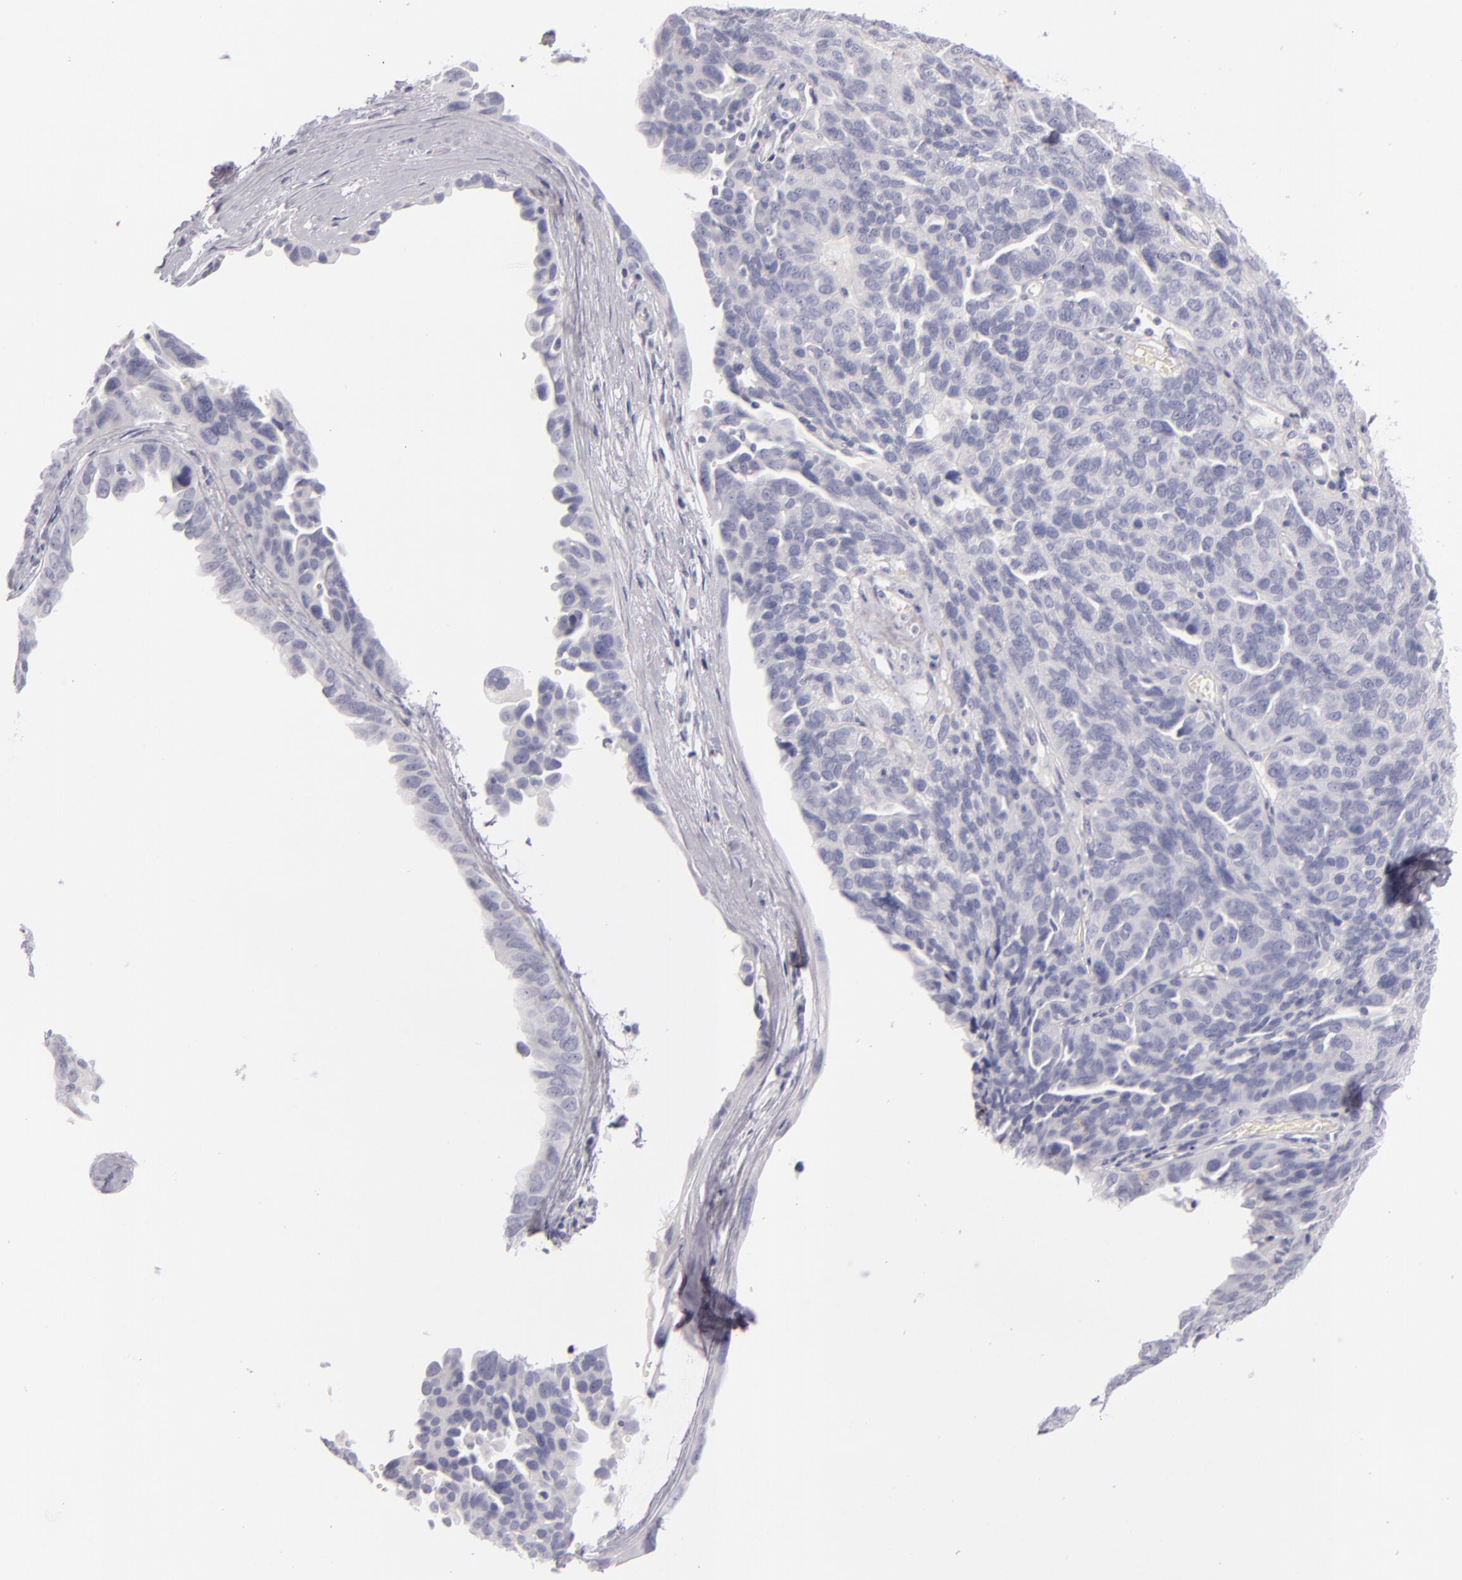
{"staining": {"intensity": "negative", "quantity": "none", "location": "none"}, "tissue": "ovarian cancer", "cell_type": "Tumor cells", "image_type": "cancer", "snomed": [{"axis": "morphology", "description": "Cystadenocarcinoma, serous, NOS"}, {"axis": "topography", "description": "Ovary"}], "caption": "High magnification brightfield microscopy of ovarian cancer stained with DAB (brown) and counterstained with hematoxylin (blue): tumor cells show no significant staining.", "gene": "CD207", "patient": {"sex": "female", "age": 64}}